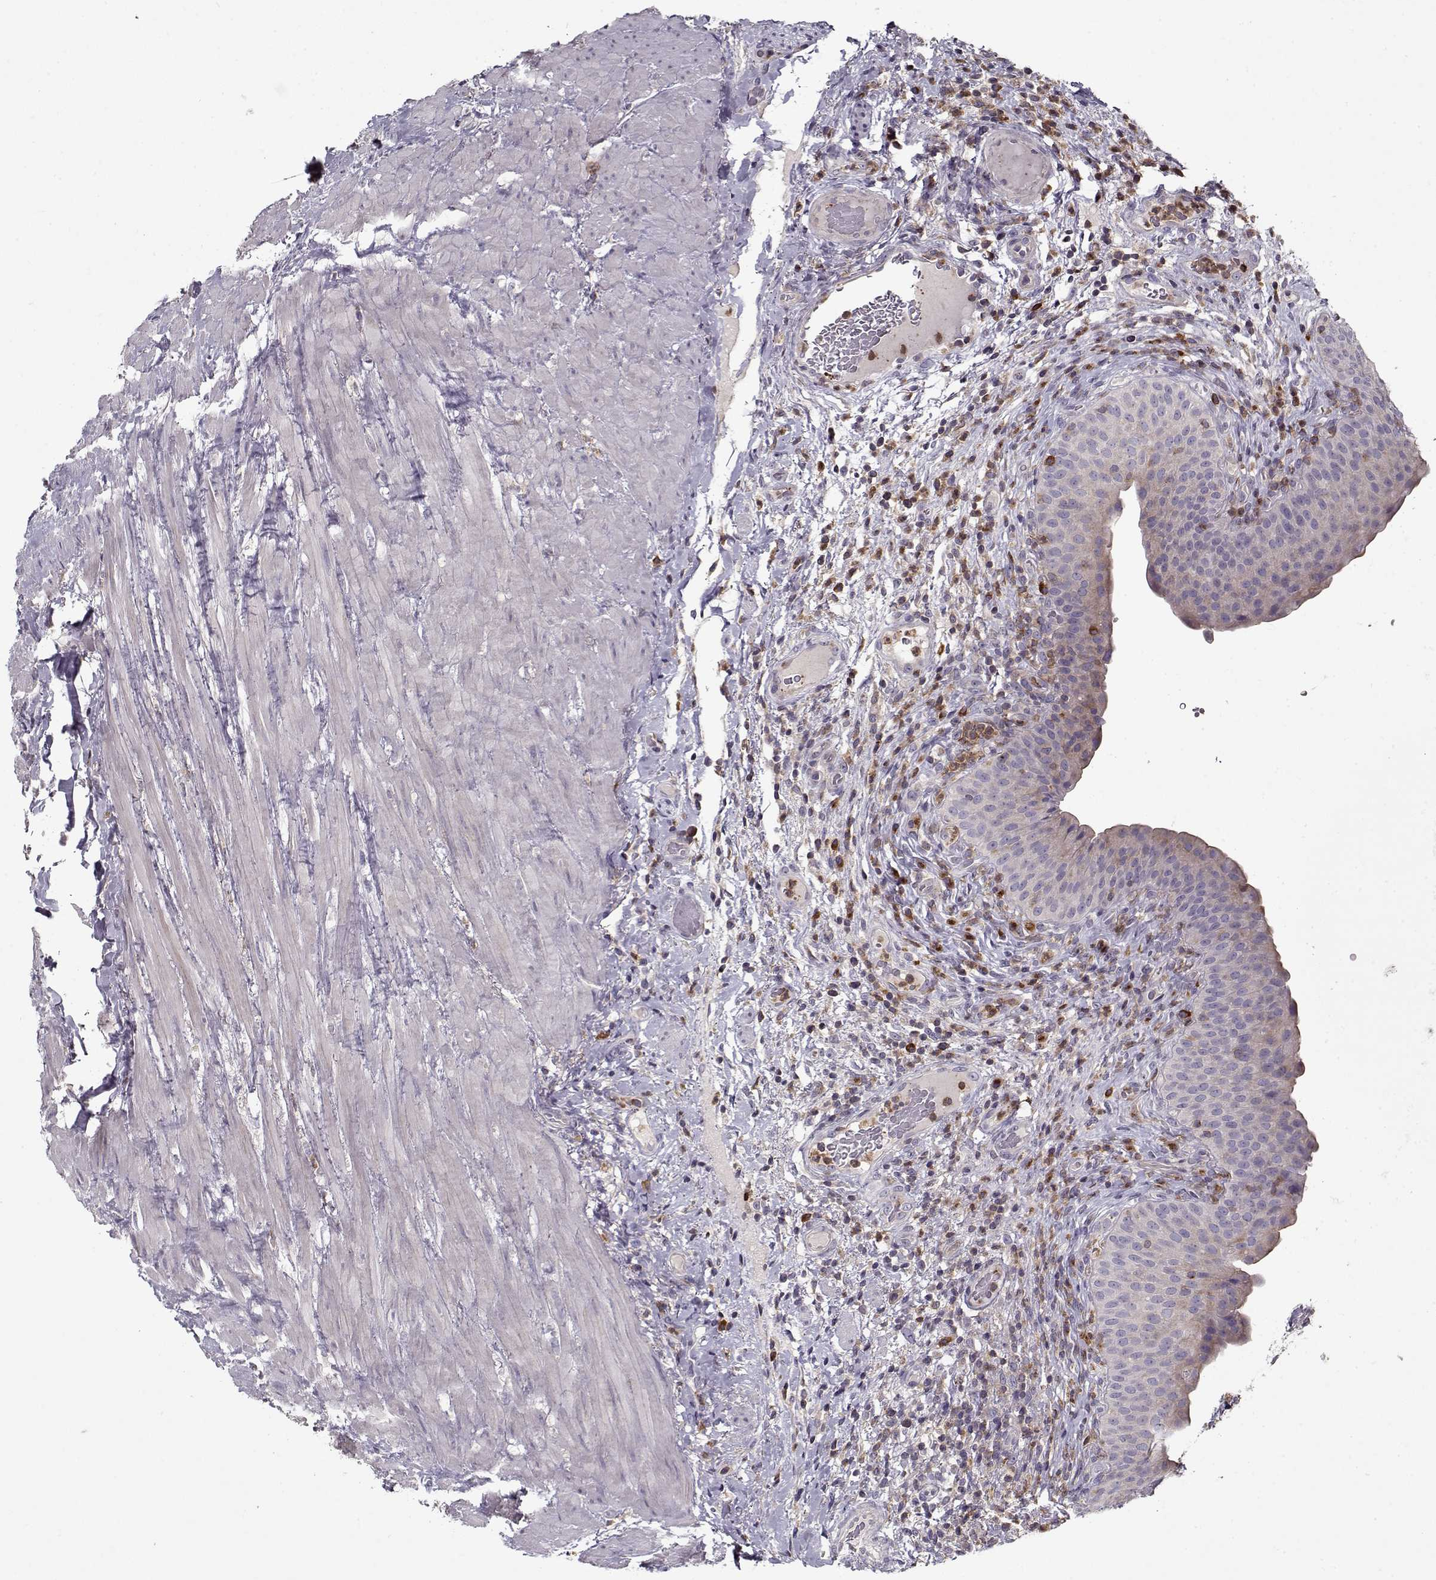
{"staining": {"intensity": "weak", "quantity": "<25%", "location": "cytoplasmic/membranous"}, "tissue": "urinary bladder", "cell_type": "Urothelial cells", "image_type": "normal", "snomed": [{"axis": "morphology", "description": "Normal tissue, NOS"}, {"axis": "topography", "description": "Urinary bladder"}], "caption": "Immunohistochemistry (IHC) photomicrograph of unremarkable urinary bladder: urinary bladder stained with DAB (3,3'-diaminobenzidine) reveals no significant protein expression in urothelial cells.", "gene": "UNC13D", "patient": {"sex": "male", "age": 66}}